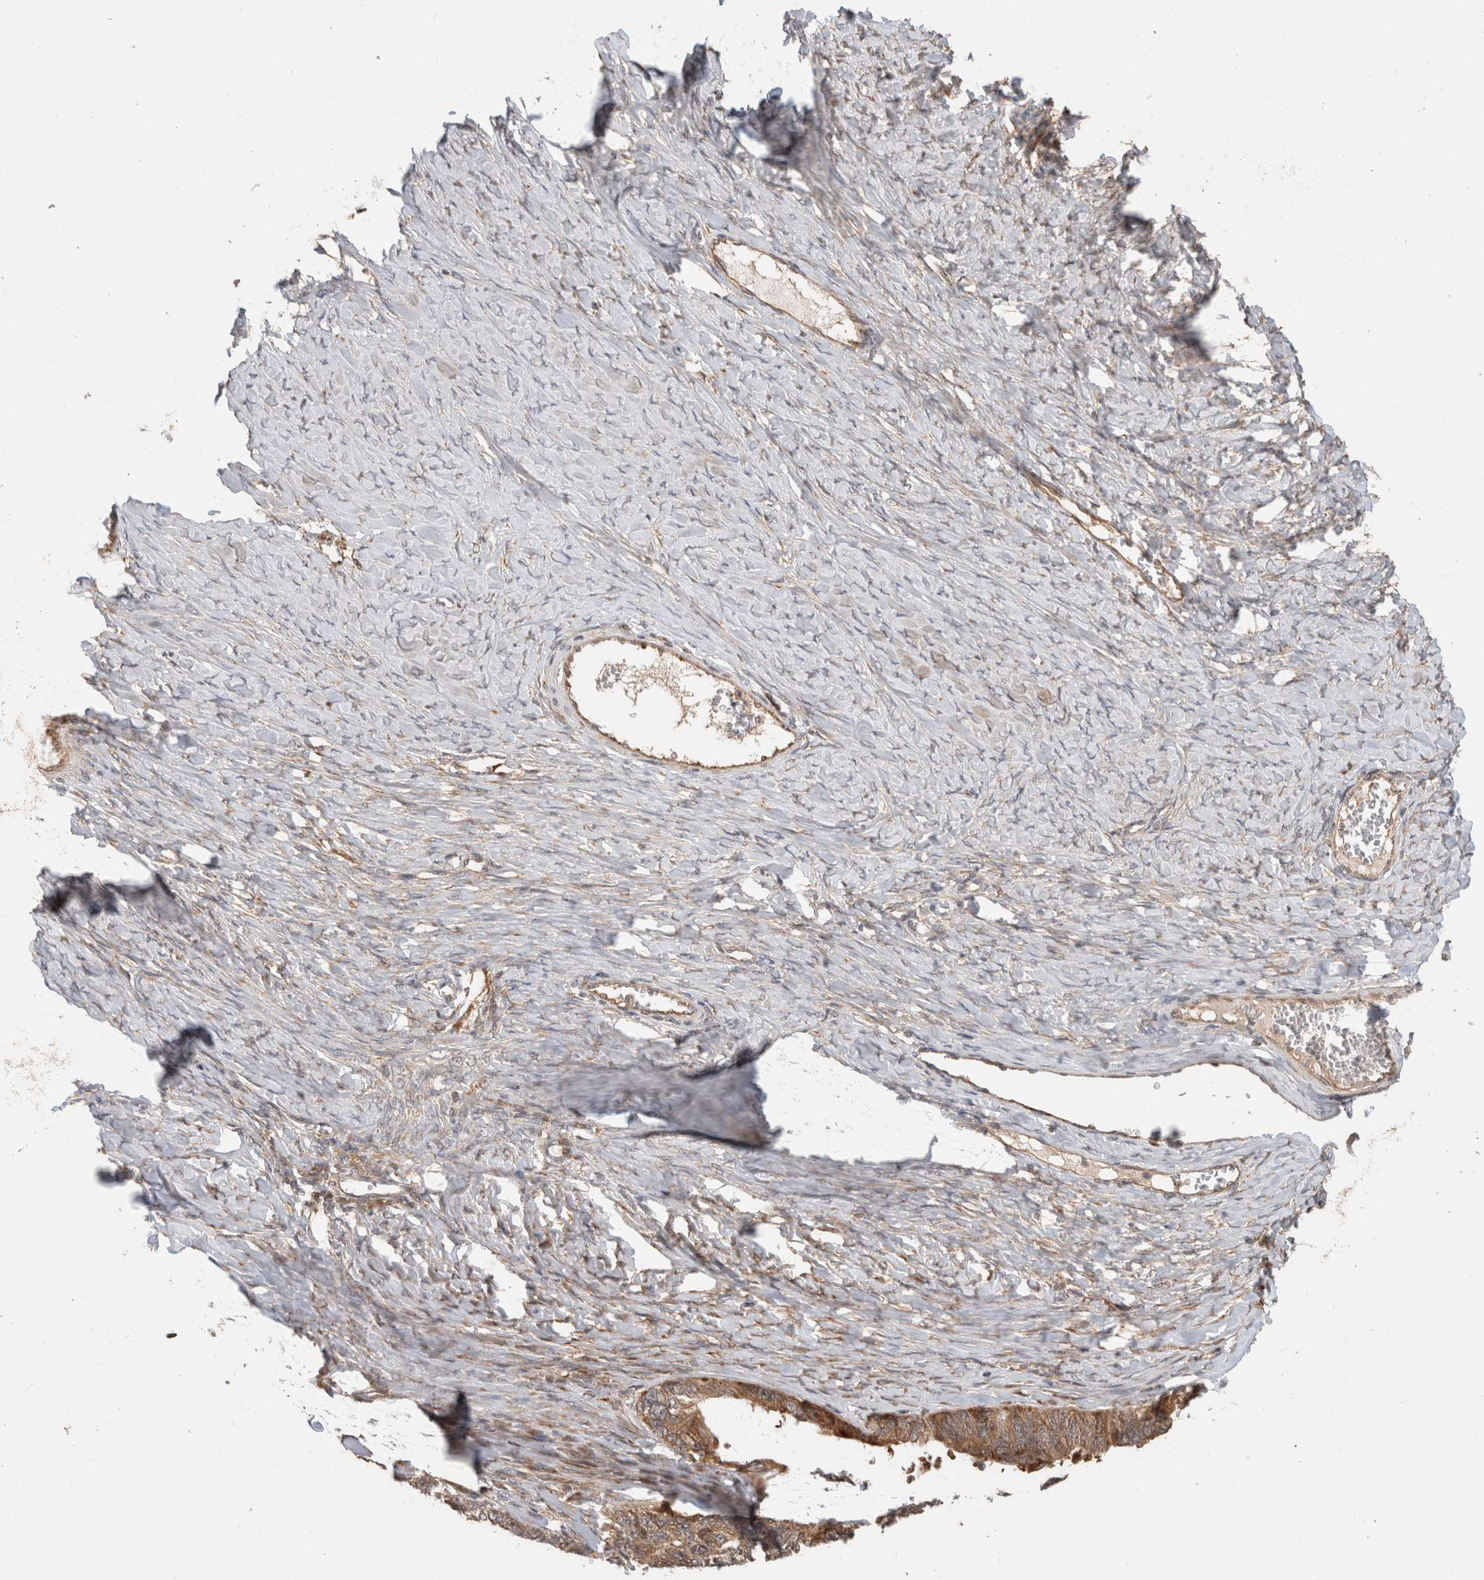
{"staining": {"intensity": "moderate", "quantity": ">75%", "location": "cytoplasmic/membranous"}, "tissue": "ovarian cancer", "cell_type": "Tumor cells", "image_type": "cancer", "snomed": [{"axis": "morphology", "description": "Cystadenocarcinoma, serous, NOS"}, {"axis": "topography", "description": "Ovary"}], "caption": "IHC staining of serous cystadenocarcinoma (ovarian), which reveals medium levels of moderate cytoplasmic/membranous staining in about >75% of tumor cells indicating moderate cytoplasmic/membranous protein staining. The staining was performed using DAB (brown) for protein detection and nuclei were counterstained in hematoxylin (blue).", "gene": "PCDHB15", "patient": {"sex": "female", "age": 79}}